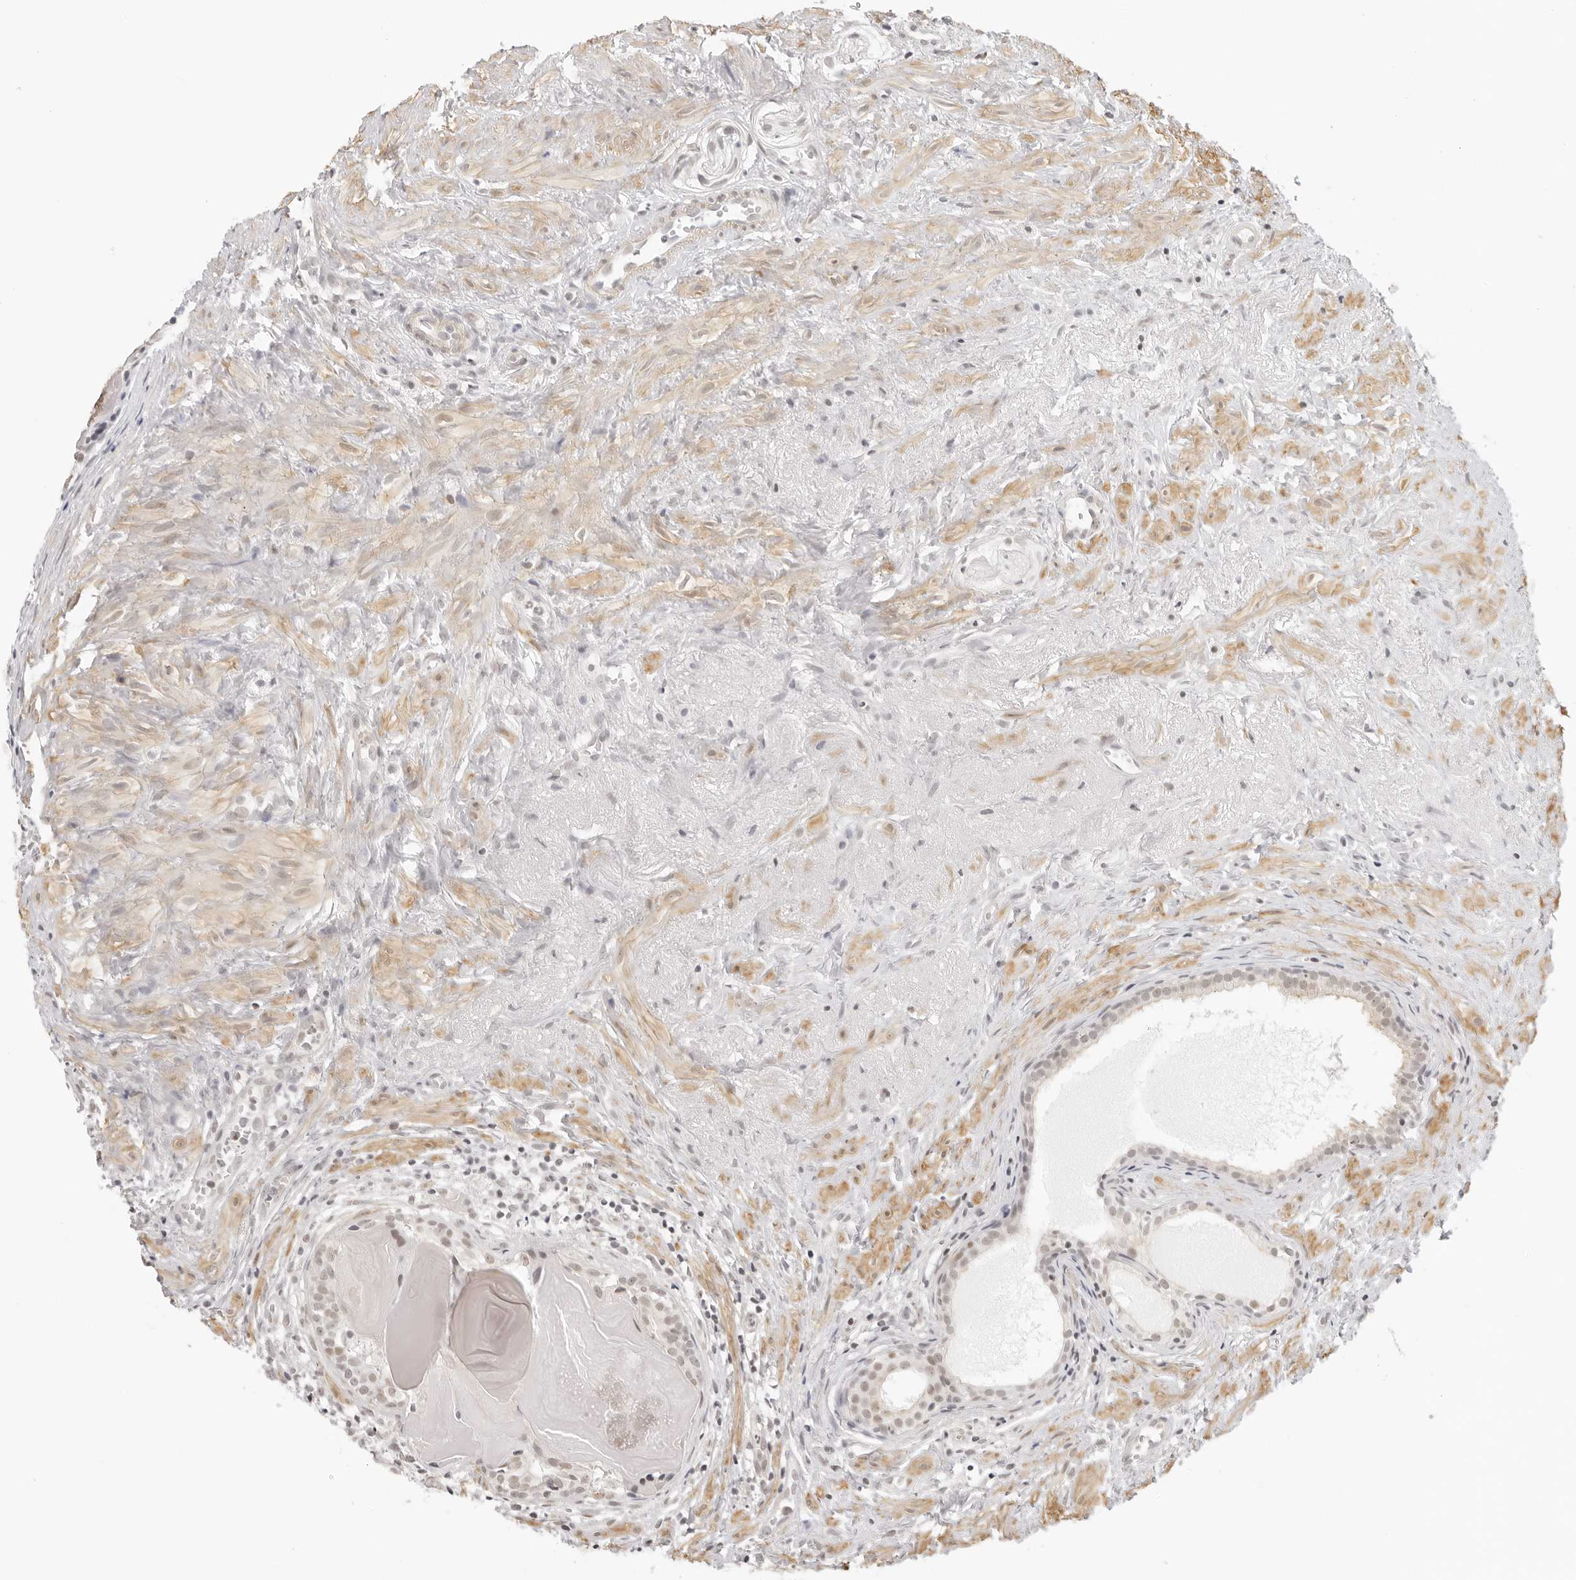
{"staining": {"intensity": "moderate", "quantity": ">75%", "location": "cytoplasmic/membranous,nuclear"}, "tissue": "prostate cancer", "cell_type": "Tumor cells", "image_type": "cancer", "snomed": [{"axis": "morphology", "description": "Adenocarcinoma, Low grade"}, {"axis": "topography", "description": "Prostate"}], "caption": "This is an image of IHC staining of adenocarcinoma (low-grade) (prostate), which shows moderate expression in the cytoplasmic/membranous and nuclear of tumor cells.", "gene": "TCIM", "patient": {"sex": "male", "age": 88}}